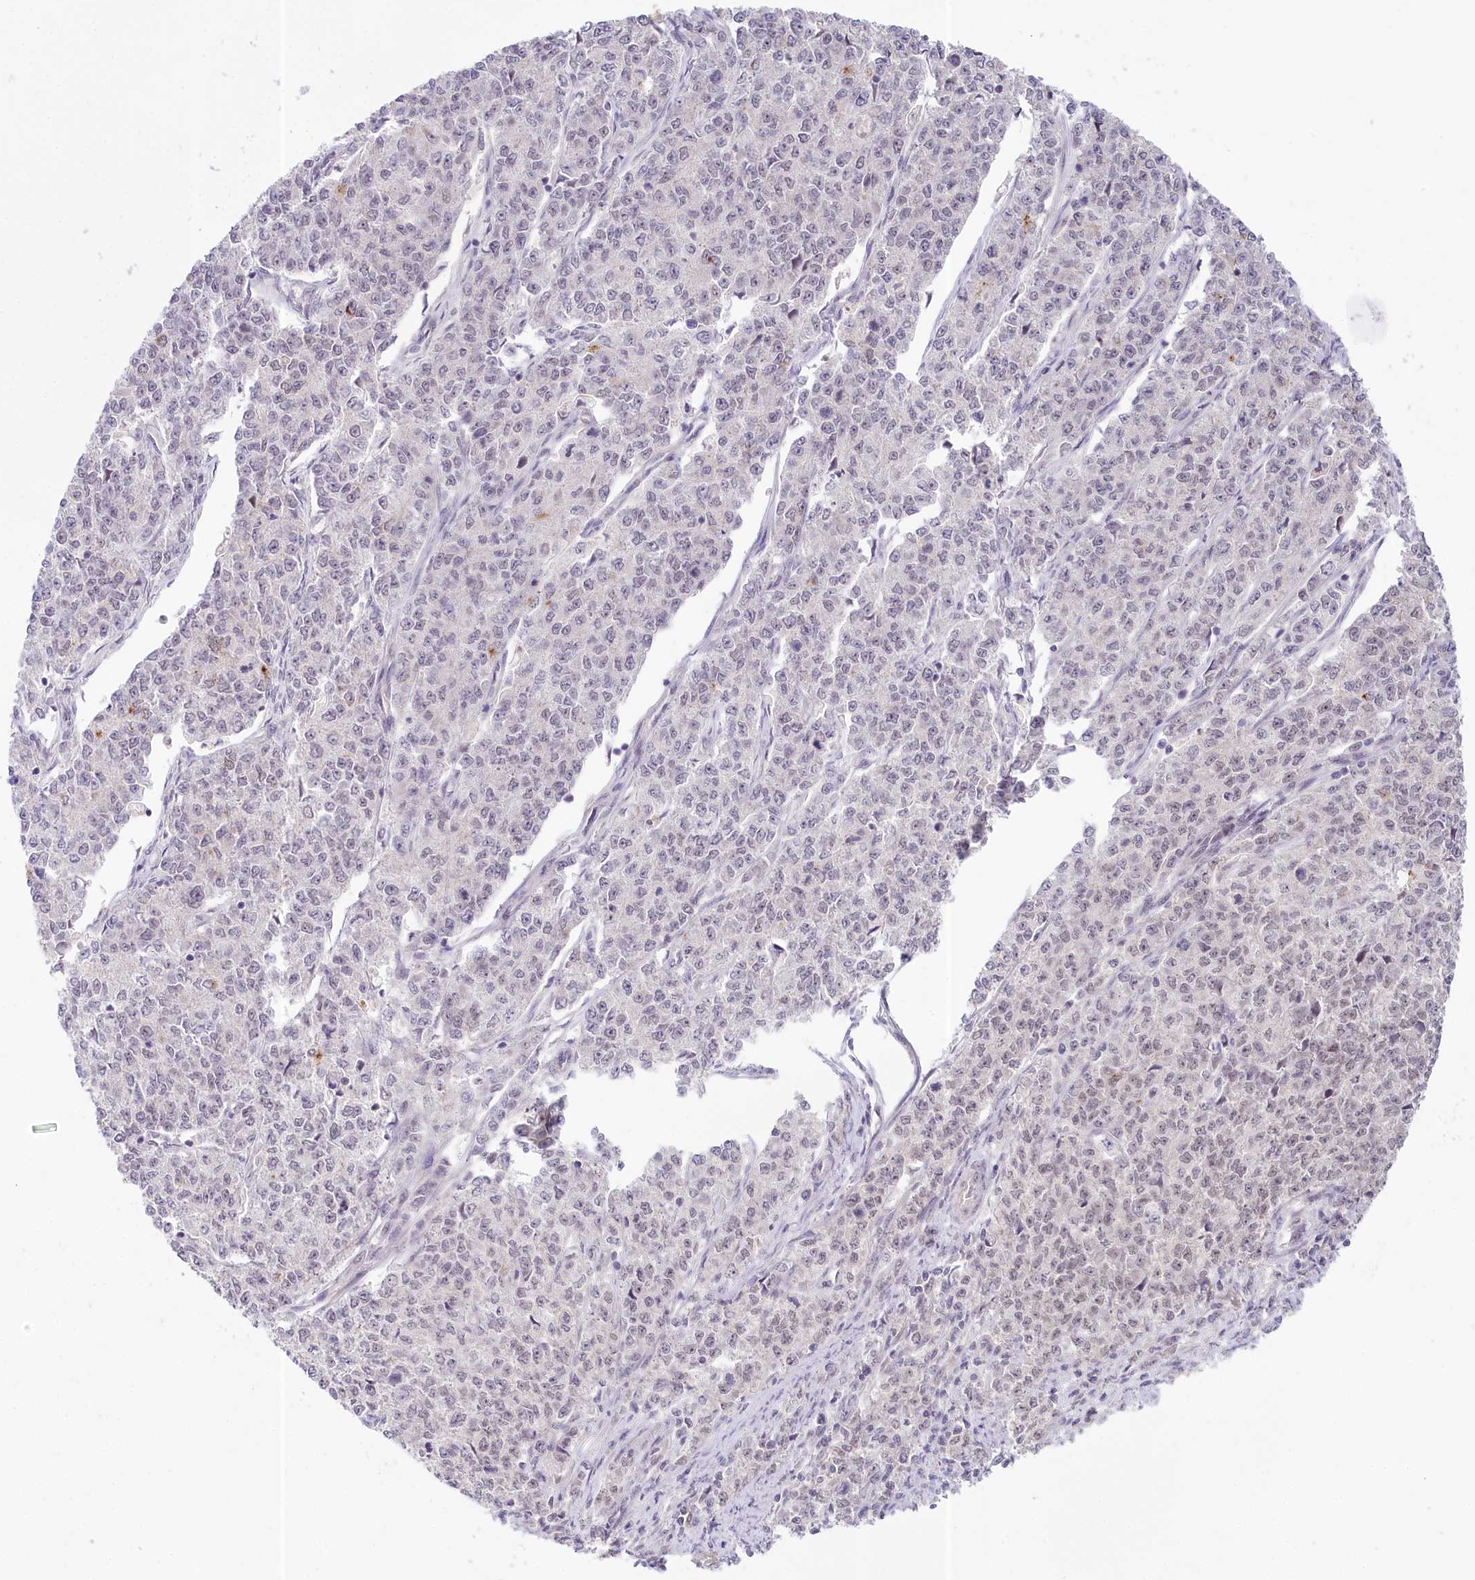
{"staining": {"intensity": "negative", "quantity": "none", "location": "none"}, "tissue": "endometrial cancer", "cell_type": "Tumor cells", "image_type": "cancer", "snomed": [{"axis": "morphology", "description": "Adenocarcinoma, NOS"}, {"axis": "topography", "description": "Endometrium"}], "caption": "This is an IHC image of endometrial cancer (adenocarcinoma). There is no positivity in tumor cells.", "gene": "AMTN", "patient": {"sex": "female", "age": 50}}